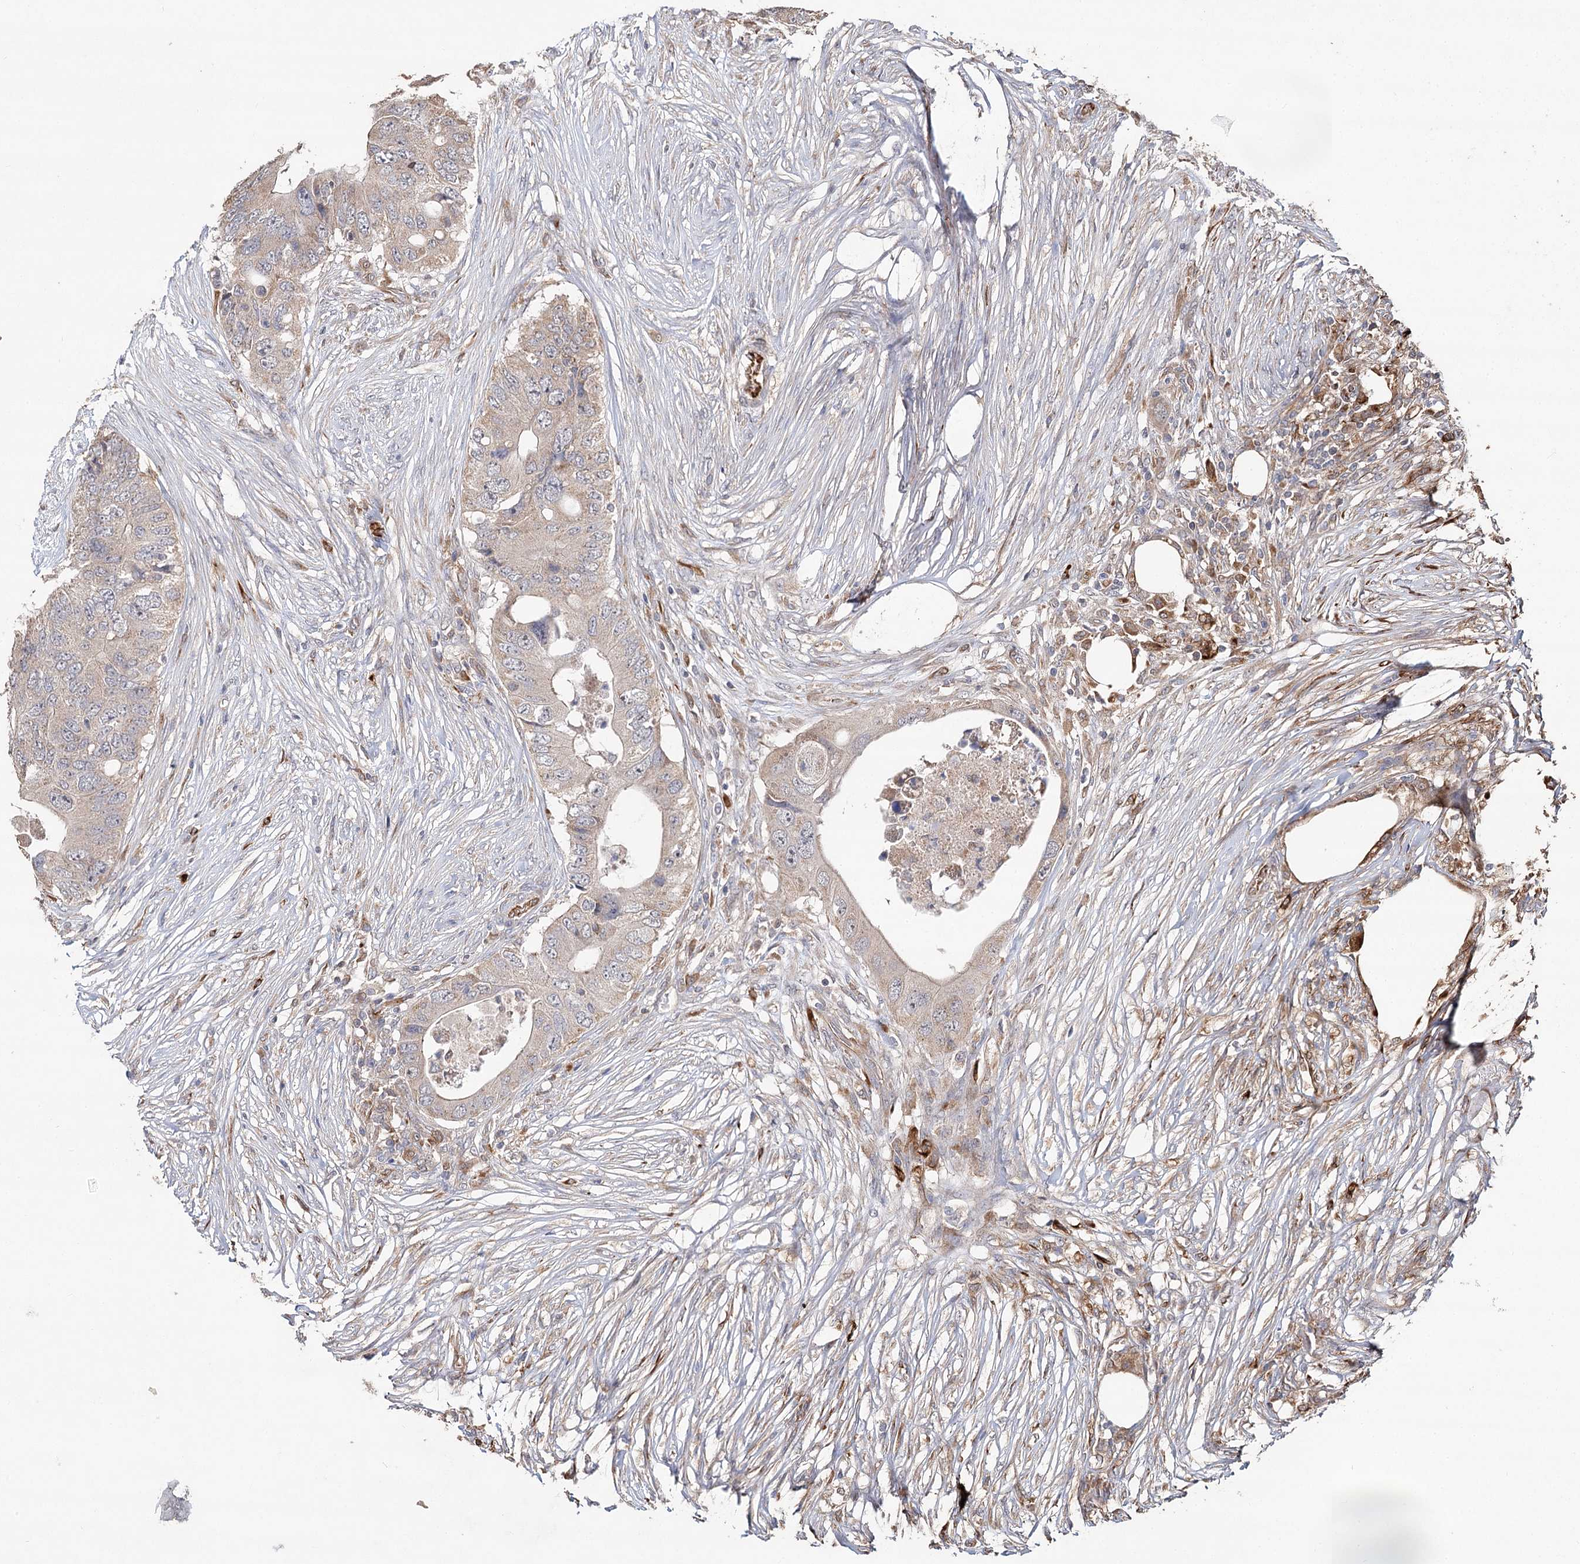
{"staining": {"intensity": "moderate", "quantity": "<25%", "location": "cytoplasmic/membranous"}, "tissue": "colorectal cancer", "cell_type": "Tumor cells", "image_type": "cancer", "snomed": [{"axis": "morphology", "description": "Adenocarcinoma, NOS"}, {"axis": "topography", "description": "Colon"}], "caption": "The immunohistochemical stain shows moderate cytoplasmic/membranous positivity in tumor cells of colorectal cancer tissue.", "gene": "DMXL1", "patient": {"sex": "male", "age": 71}}